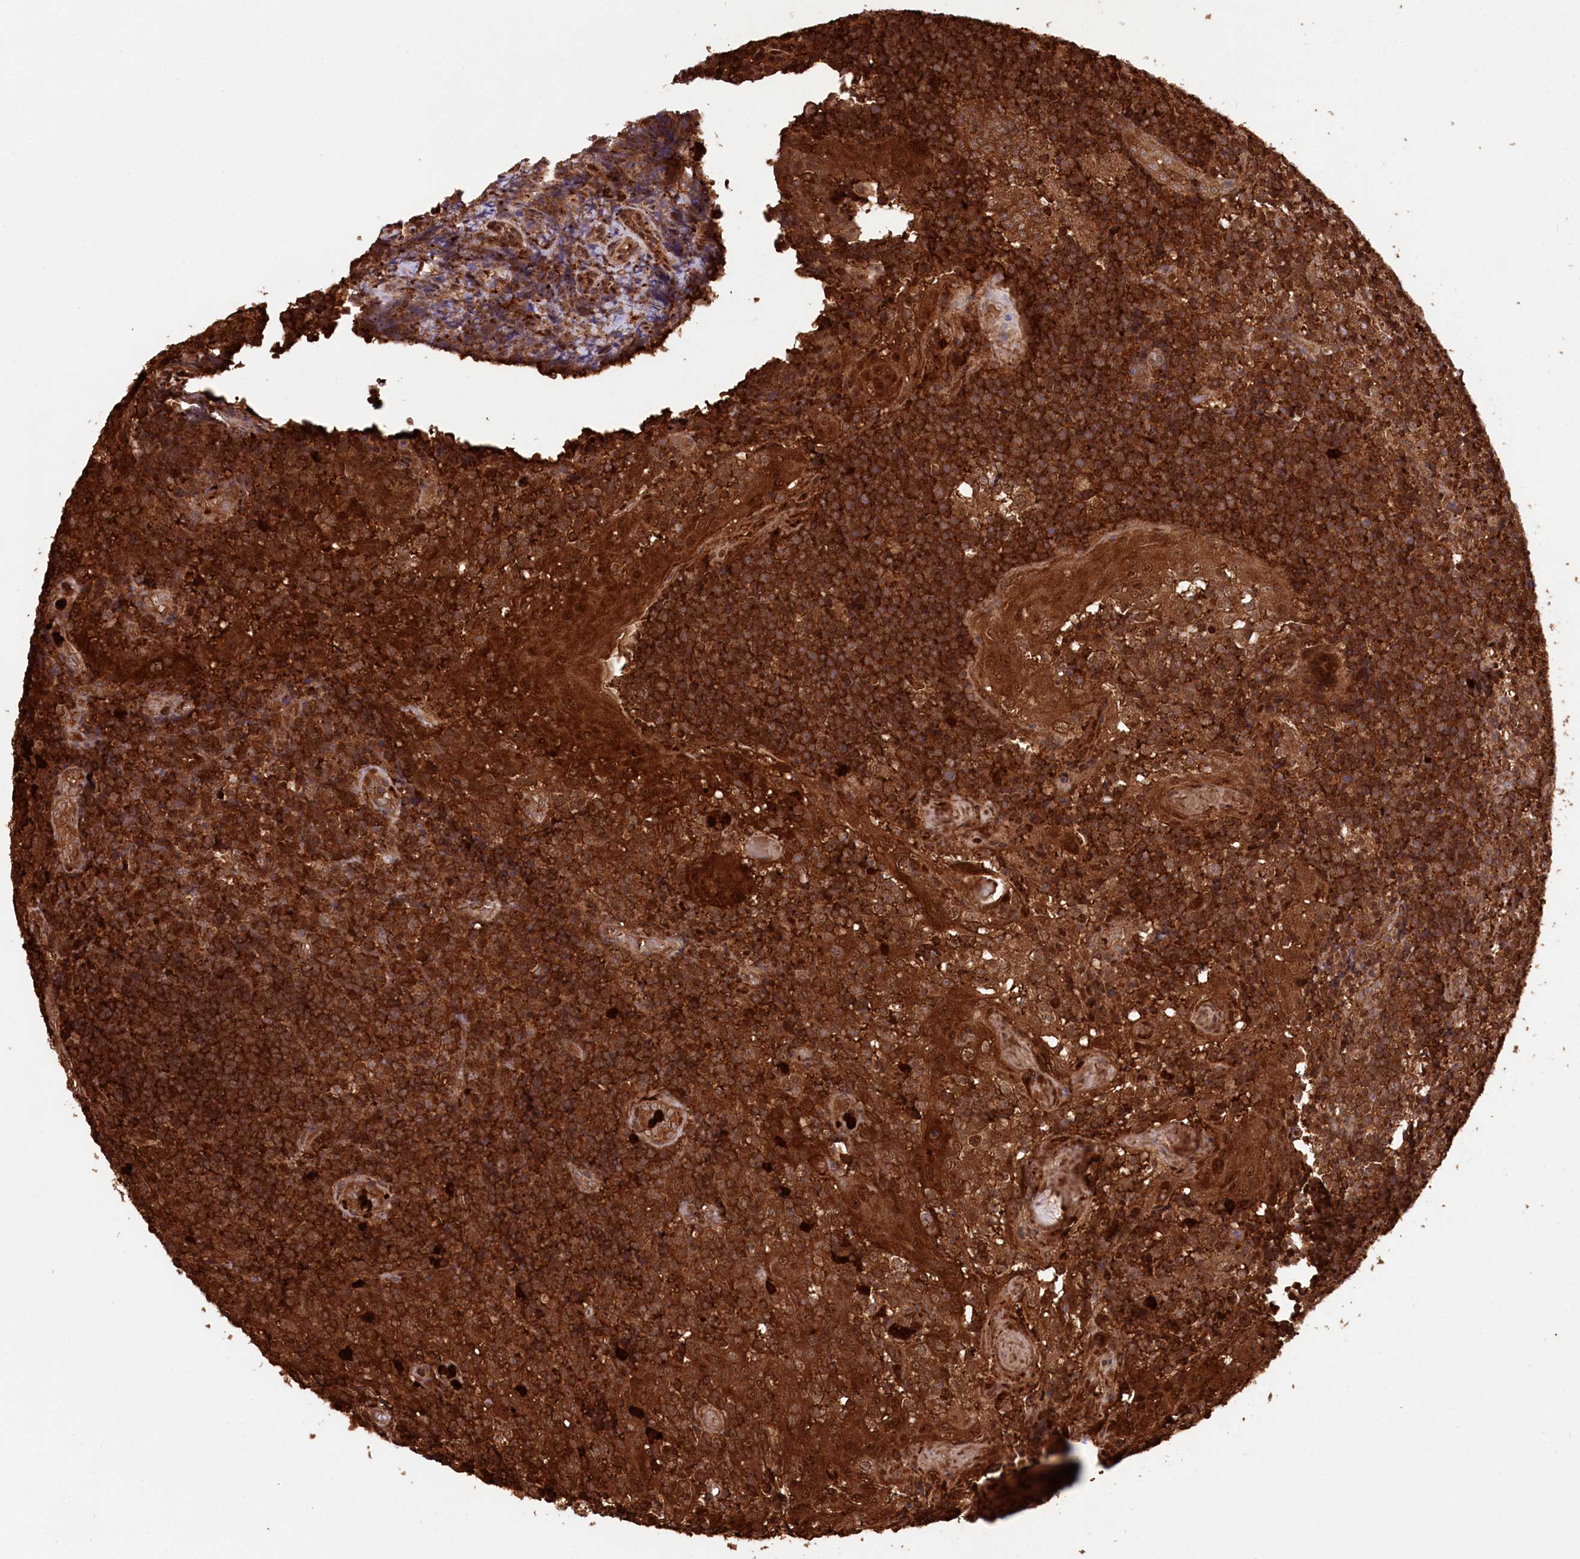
{"staining": {"intensity": "strong", "quantity": ">75%", "location": "cytoplasmic/membranous"}, "tissue": "tonsil", "cell_type": "Germinal center cells", "image_type": "normal", "snomed": [{"axis": "morphology", "description": "Normal tissue, NOS"}, {"axis": "topography", "description": "Tonsil"}], "caption": "Immunohistochemical staining of normal tonsil exhibits high levels of strong cytoplasmic/membranous staining in about >75% of germinal center cells. (DAB (3,3'-diaminobenzidine) IHC with brightfield microscopy, high magnification).", "gene": "LSG1", "patient": {"sex": "female", "age": 19}}